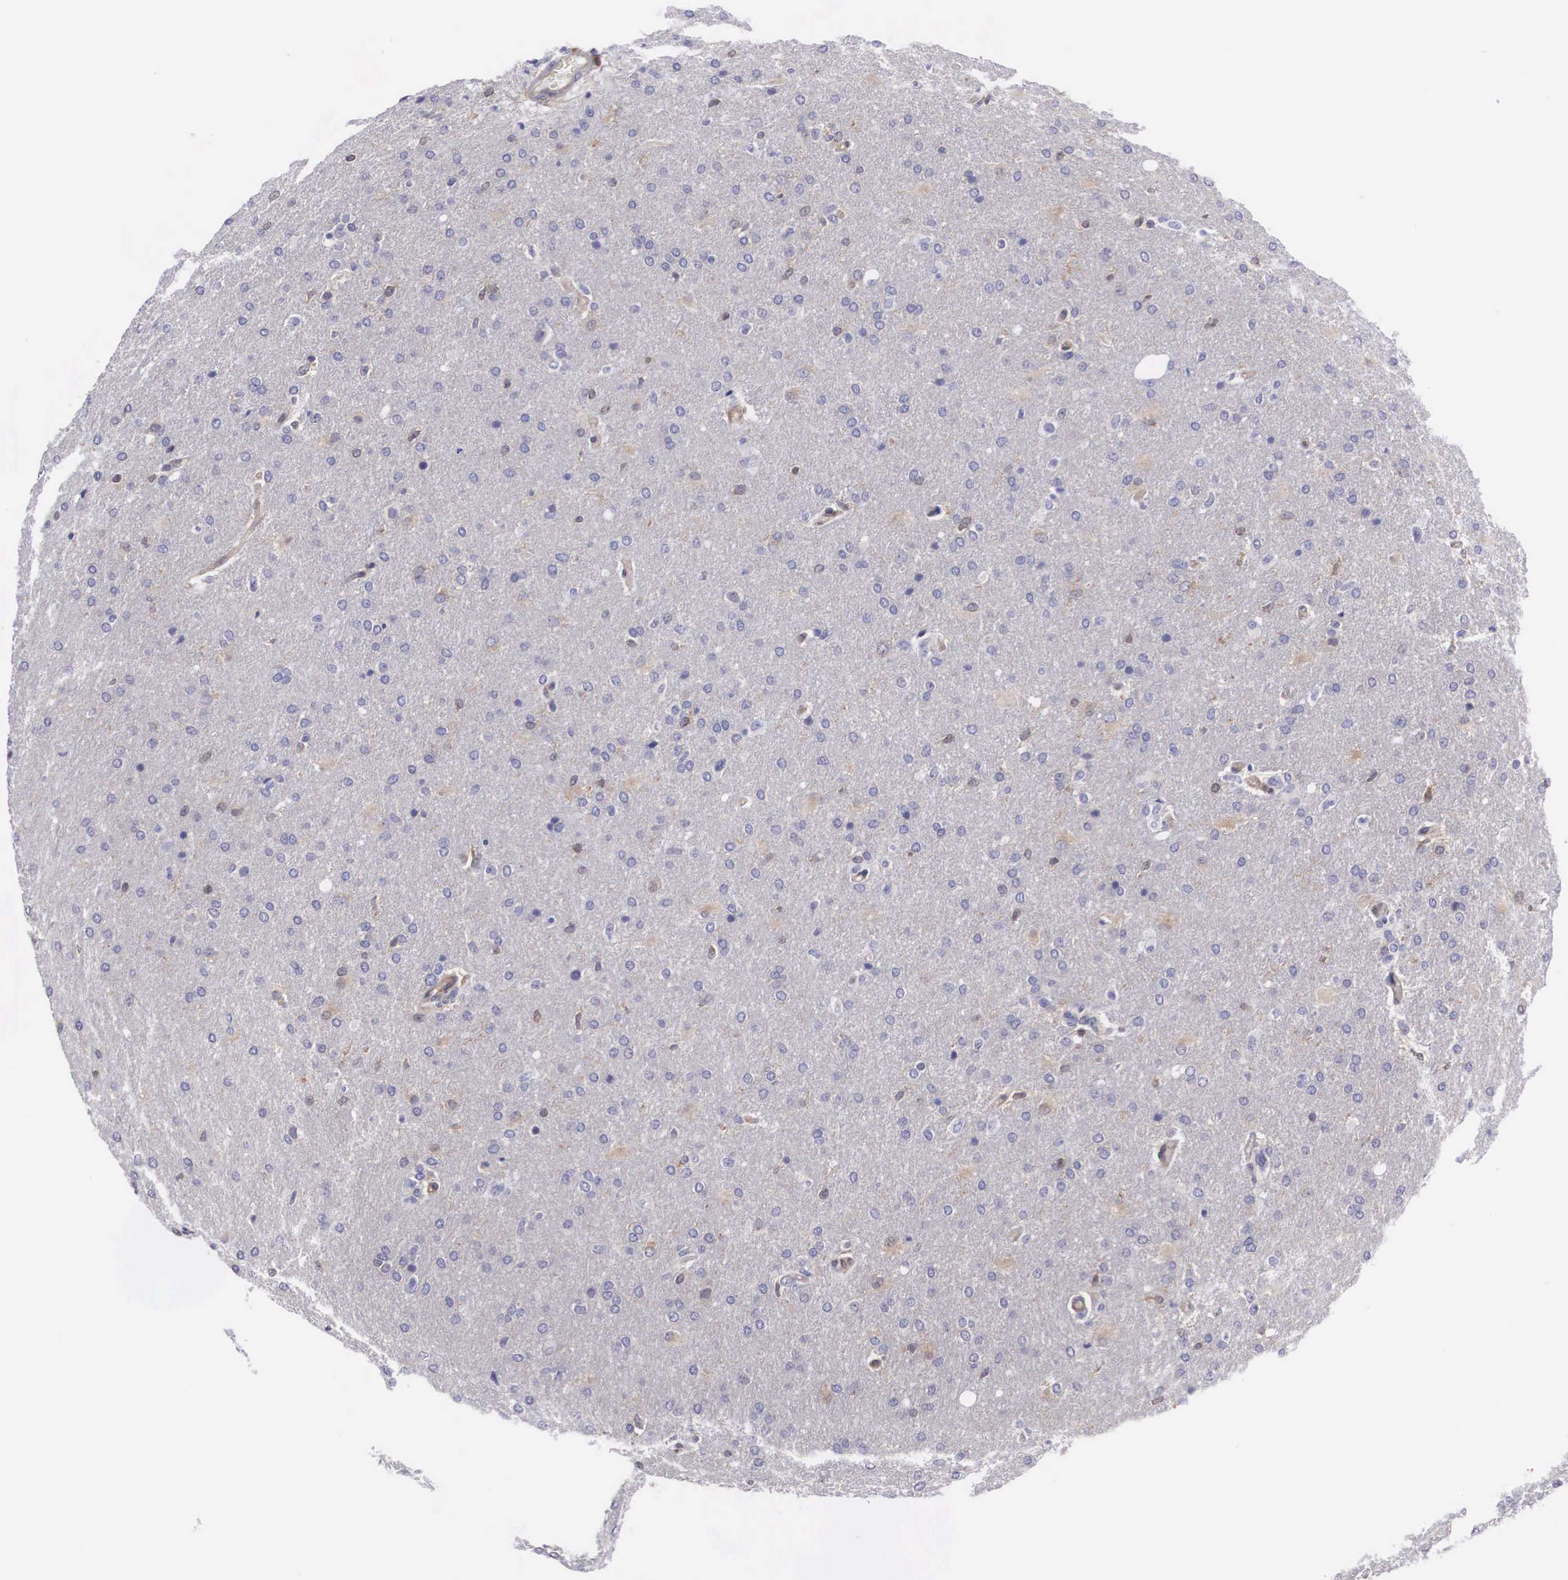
{"staining": {"intensity": "negative", "quantity": "none", "location": "none"}, "tissue": "glioma", "cell_type": "Tumor cells", "image_type": "cancer", "snomed": [{"axis": "morphology", "description": "Glioma, malignant, High grade"}, {"axis": "topography", "description": "Brain"}], "caption": "Immunohistochemistry photomicrograph of neoplastic tissue: glioma stained with DAB (3,3'-diaminobenzidine) demonstrates no significant protein positivity in tumor cells.", "gene": "ADSL", "patient": {"sex": "male", "age": 68}}